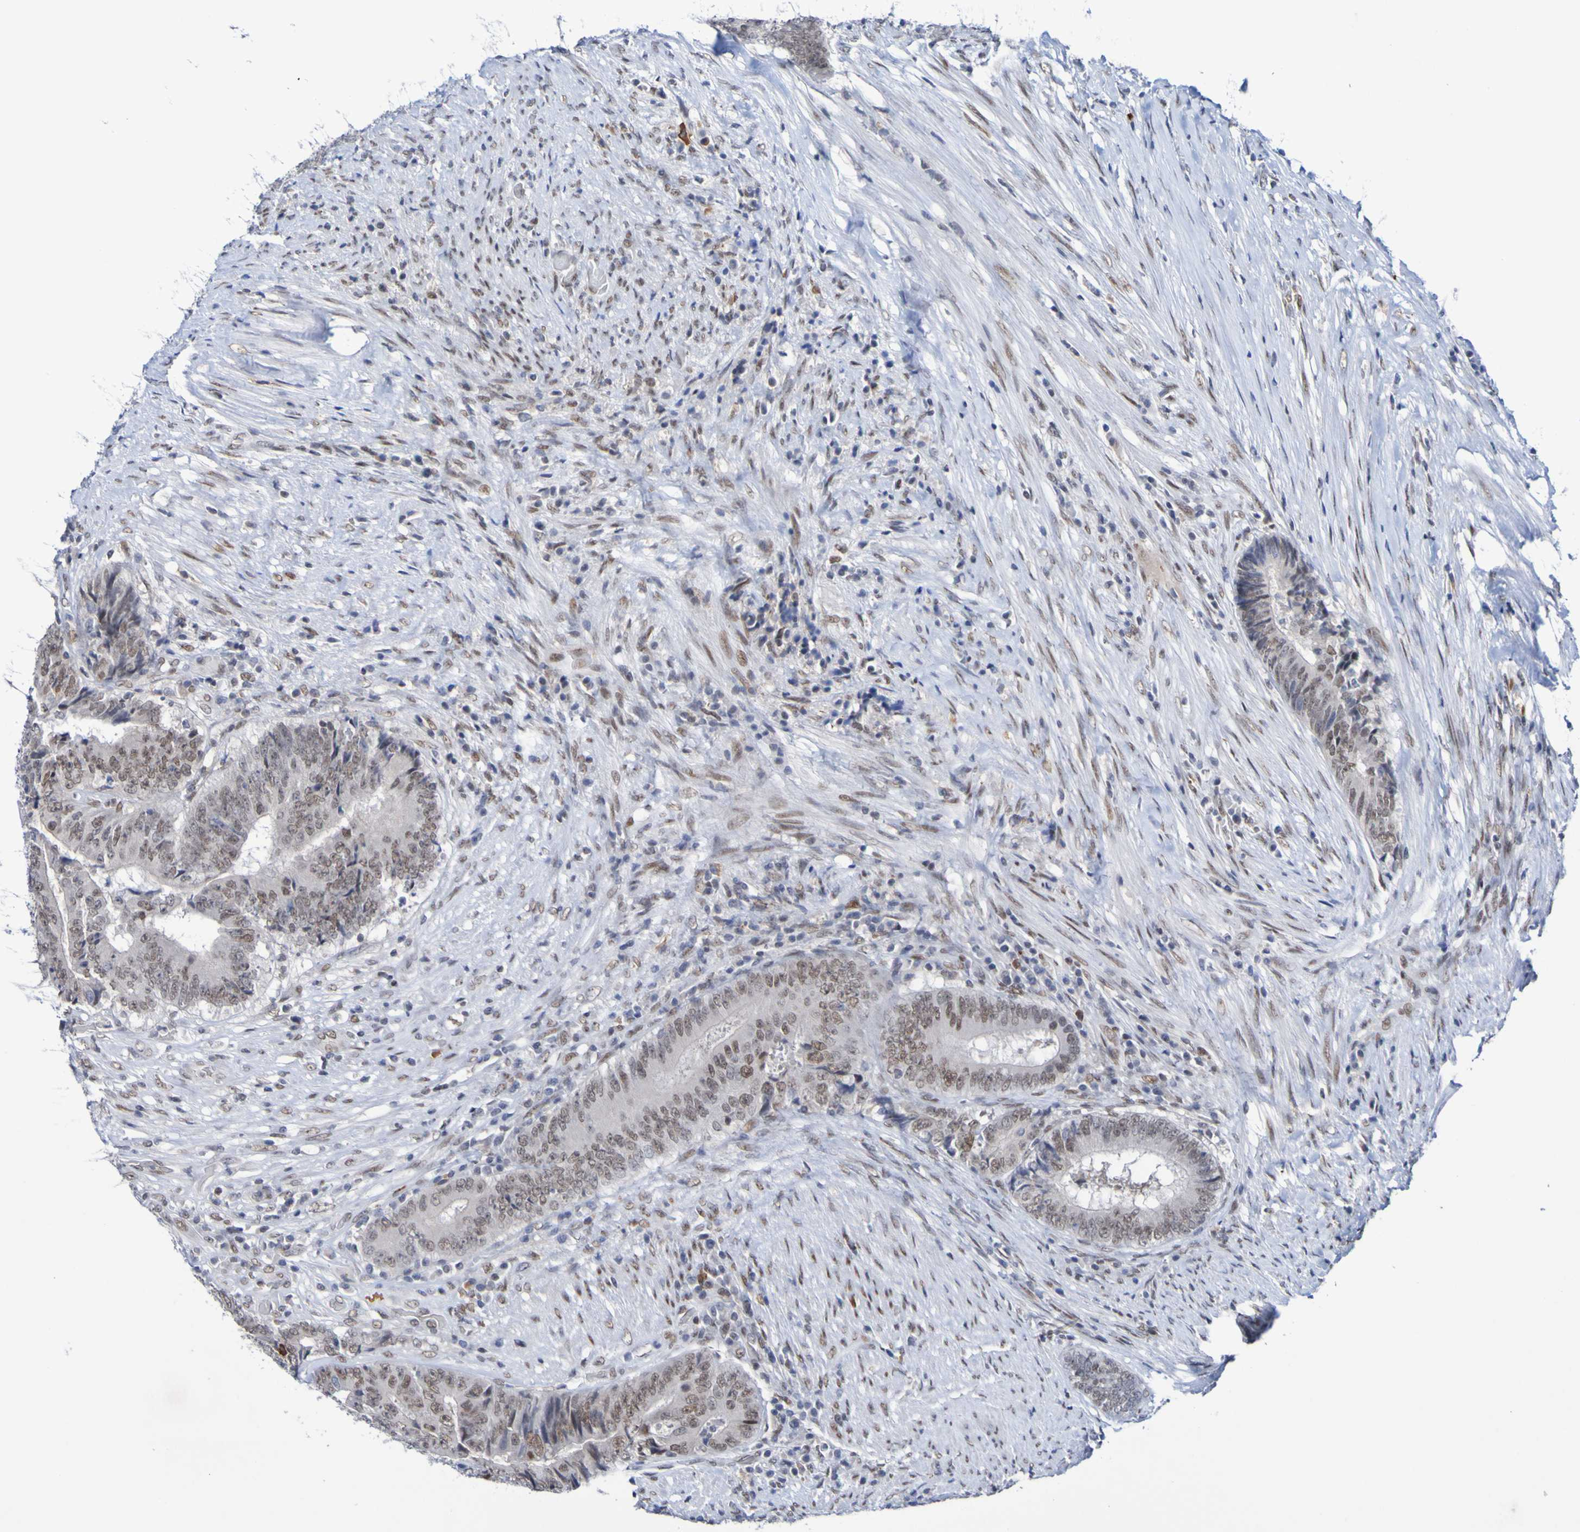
{"staining": {"intensity": "moderate", "quantity": ">75%", "location": "nuclear"}, "tissue": "colorectal cancer", "cell_type": "Tumor cells", "image_type": "cancer", "snomed": [{"axis": "morphology", "description": "Adenocarcinoma, NOS"}, {"axis": "topography", "description": "Rectum"}], "caption": "Immunohistochemistry (DAB (3,3'-diaminobenzidine)) staining of adenocarcinoma (colorectal) displays moderate nuclear protein expression in about >75% of tumor cells.", "gene": "PCGF1", "patient": {"sex": "male", "age": 72}}